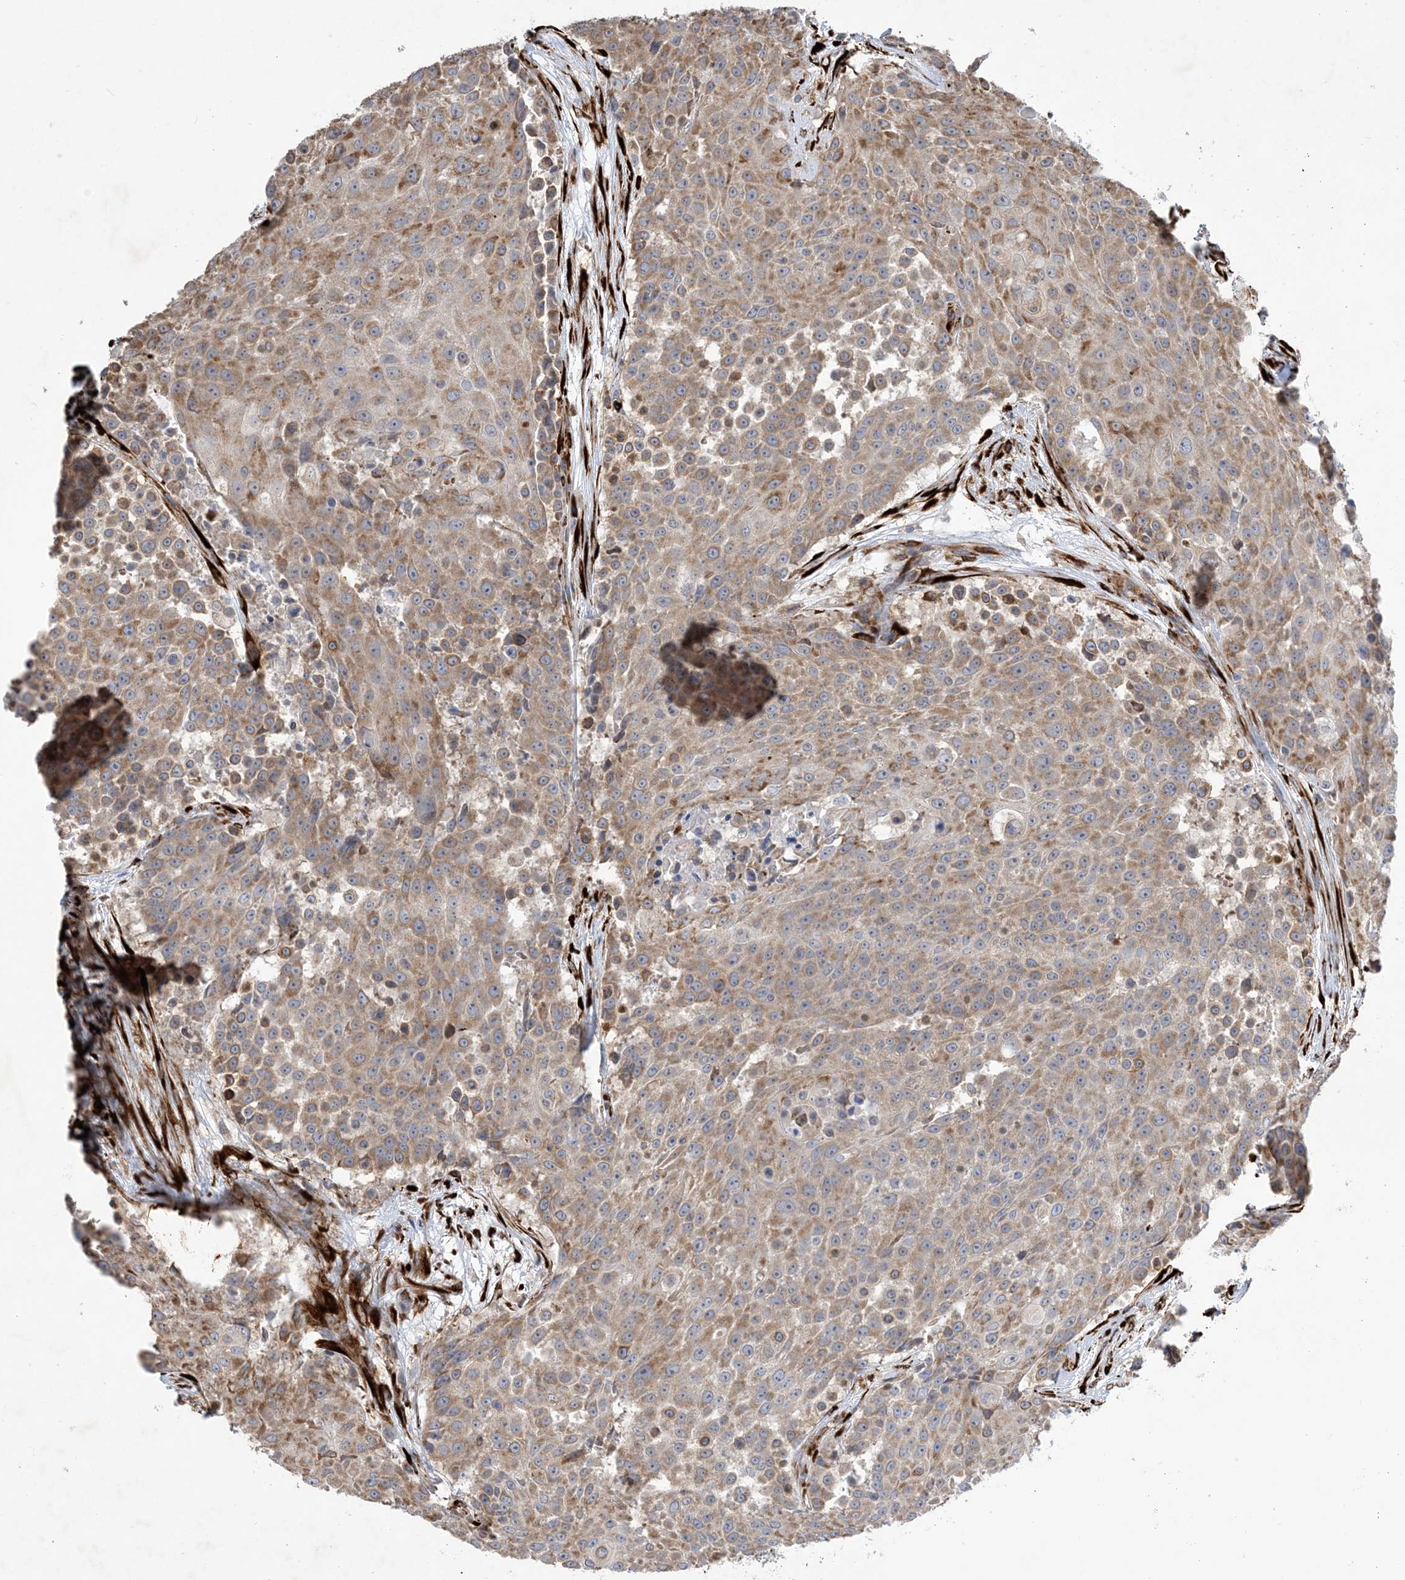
{"staining": {"intensity": "moderate", "quantity": "25%-75%", "location": "cytoplasmic/membranous"}, "tissue": "urothelial cancer", "cell_type": "Tumor cells", "image_type": "cancer", "snomed": [{"axis": "morphology", "description": "Urothelial carcinoma, High grade"}, {"axis": "topography", "description": "Urinary bladder"}], "caption": "A histopathology image of human high-grade urothelial carcinoma stained for a protein reveals moderate cytoplasmic/membranous brown staining in tumor cells.", "gene": "ZBTB45", "patient": {"sex": "female", "age": 63}}